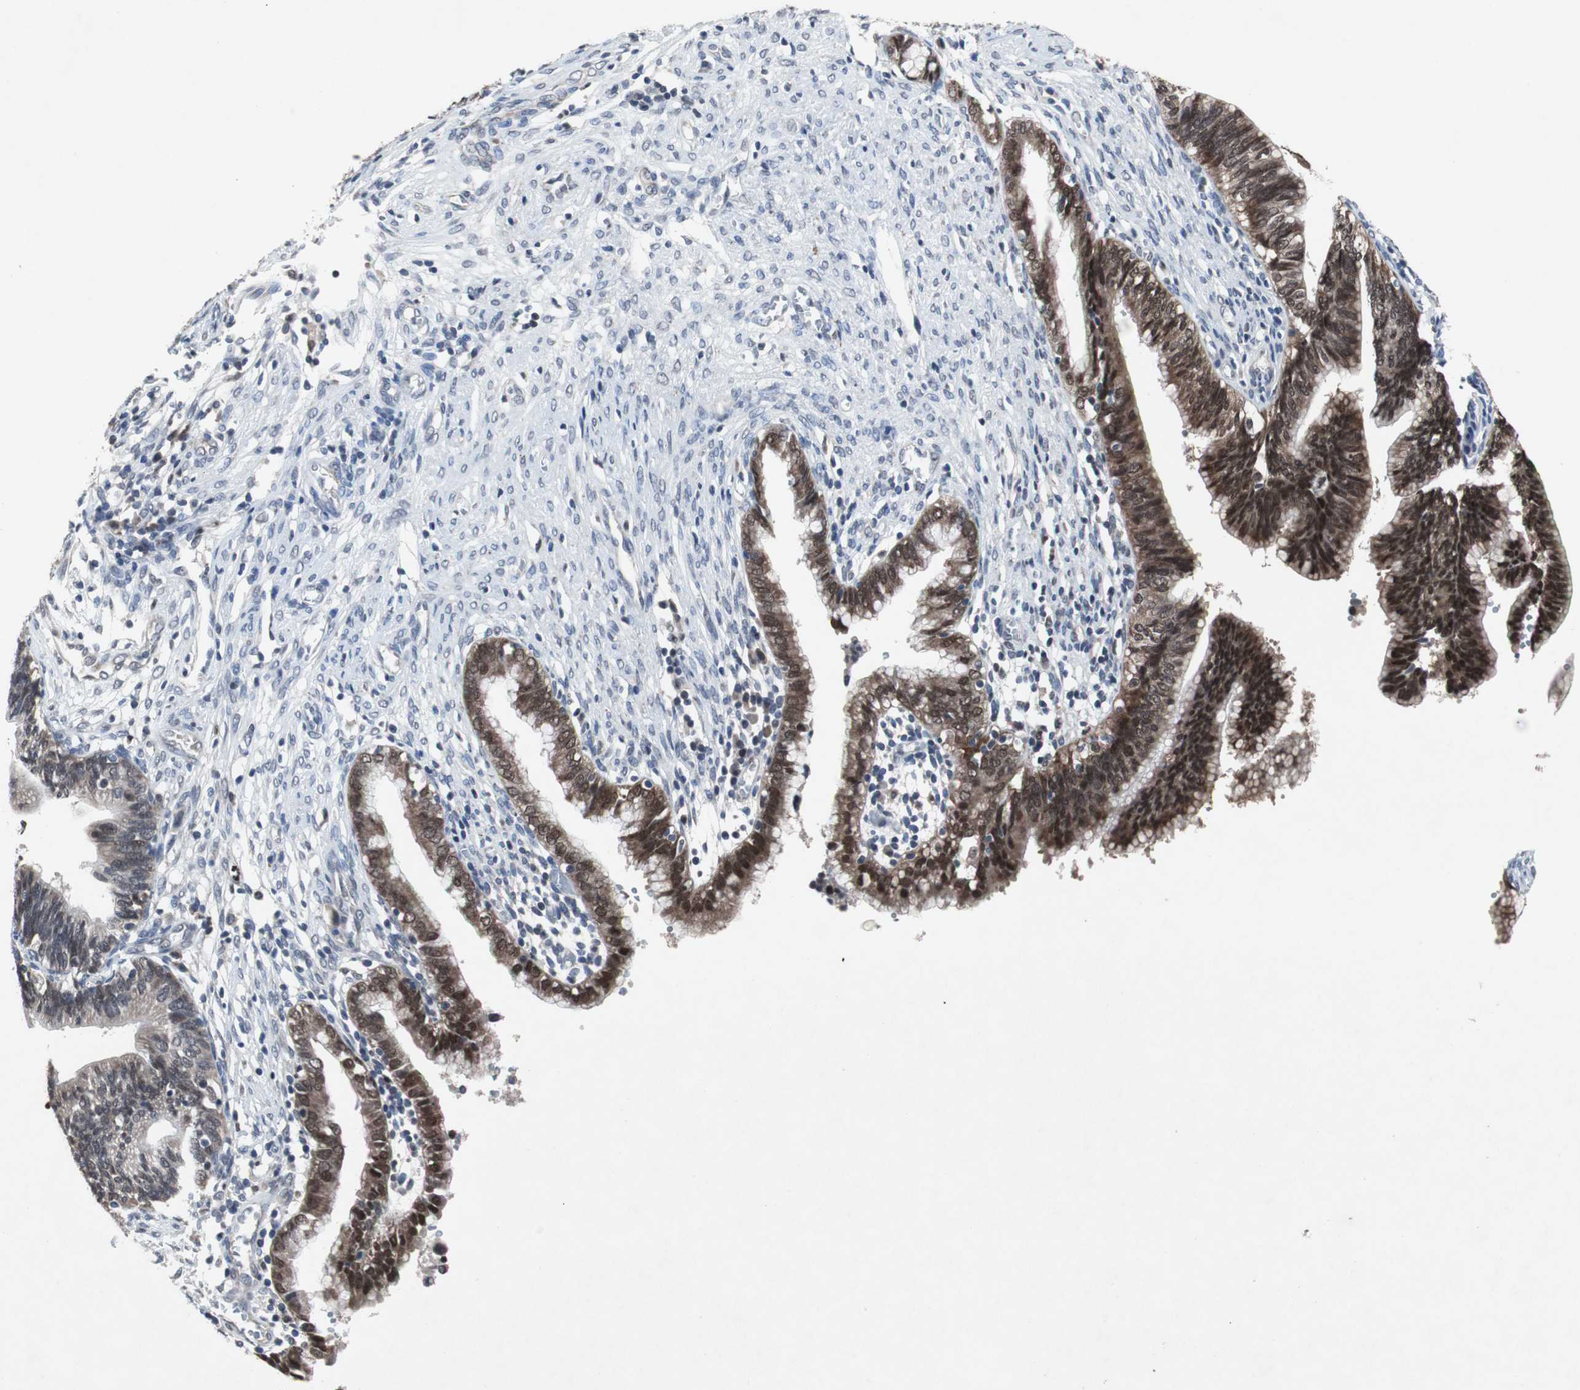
{"staining": {"intensity": "strong", "quantity": ">75%", "location": "nuclear"}, "tissue": "cervical cancer", "cell_type": "Tumor cells", "image_type": "cancer", "snomed": [{"axis": "morphology", "description": "Adenocarcinoma, NOS"}, {"axis": "topography", "description": "Cervix"}], "caption": "Human cervical cancer (adenocarcinoma) stained for a protein (brown) exhibits strong nuclear positive expression in approximately >75% of tumor cells.", "gene": "RBM47", "patient": {"sex": "female", "age": 44}}